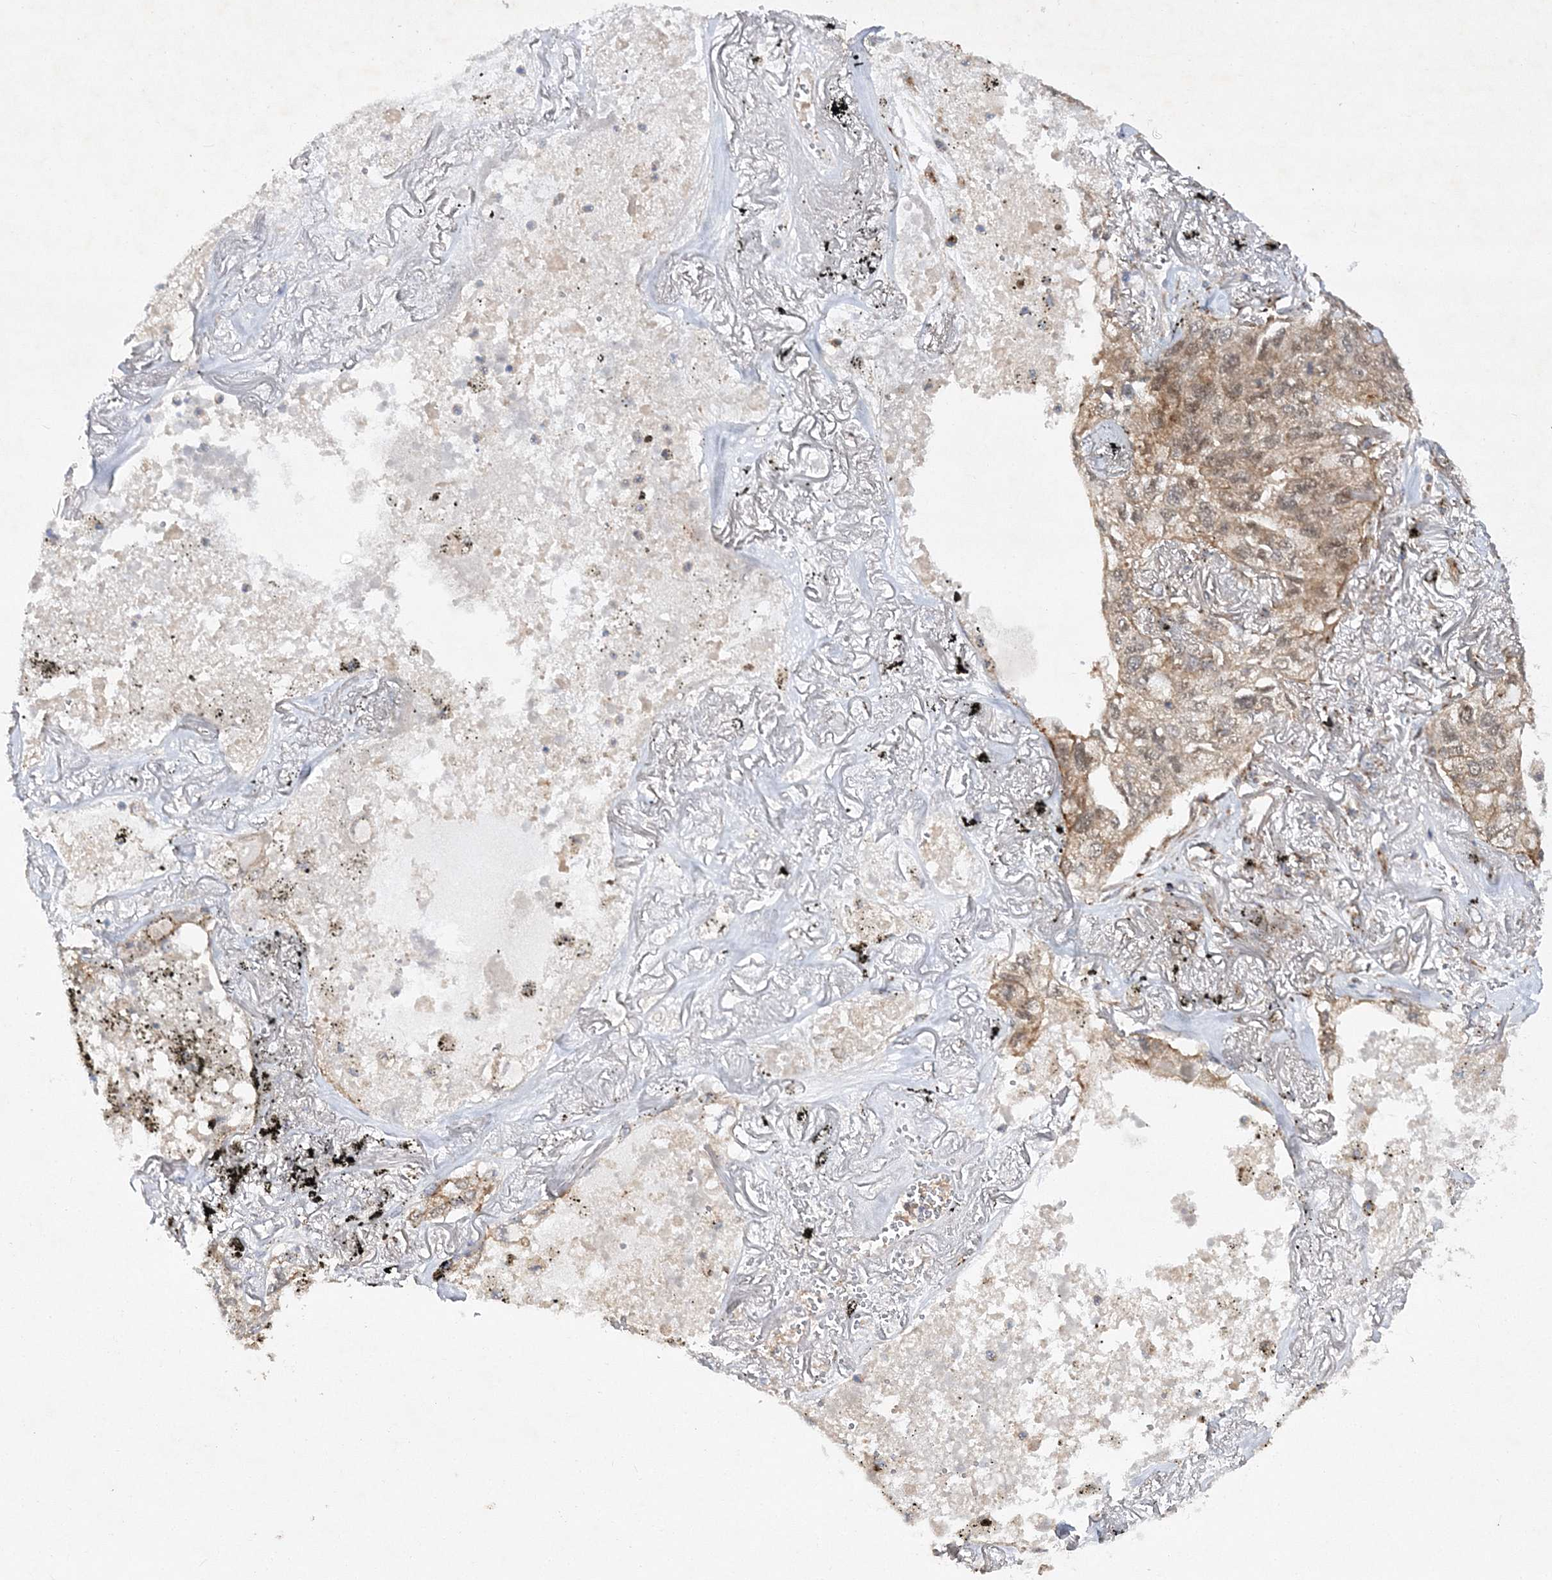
{"staining": {"intensity": "moderate", "quantity": "25%-75%", "location": "cytoplasmic/membranous"}, "tissue": "lung cancer", "cell_type": "Tumor cells", "image_type": "cancer", "snomed": [{"axis": "morphology", "description": "Adenocarcinoma, NOS"}, {"axis": "topography", "description": "Lung"}], "caption": "Approximately 25%-75% of tumor cells in human lung cancer (adenocarcinoma) show moderate cytoplasmic/membranous protein positivity as visualized by brown immunohistochemical staining.", "gene": "SCRN3", "patient": {"sex": "male", "age": 65}}